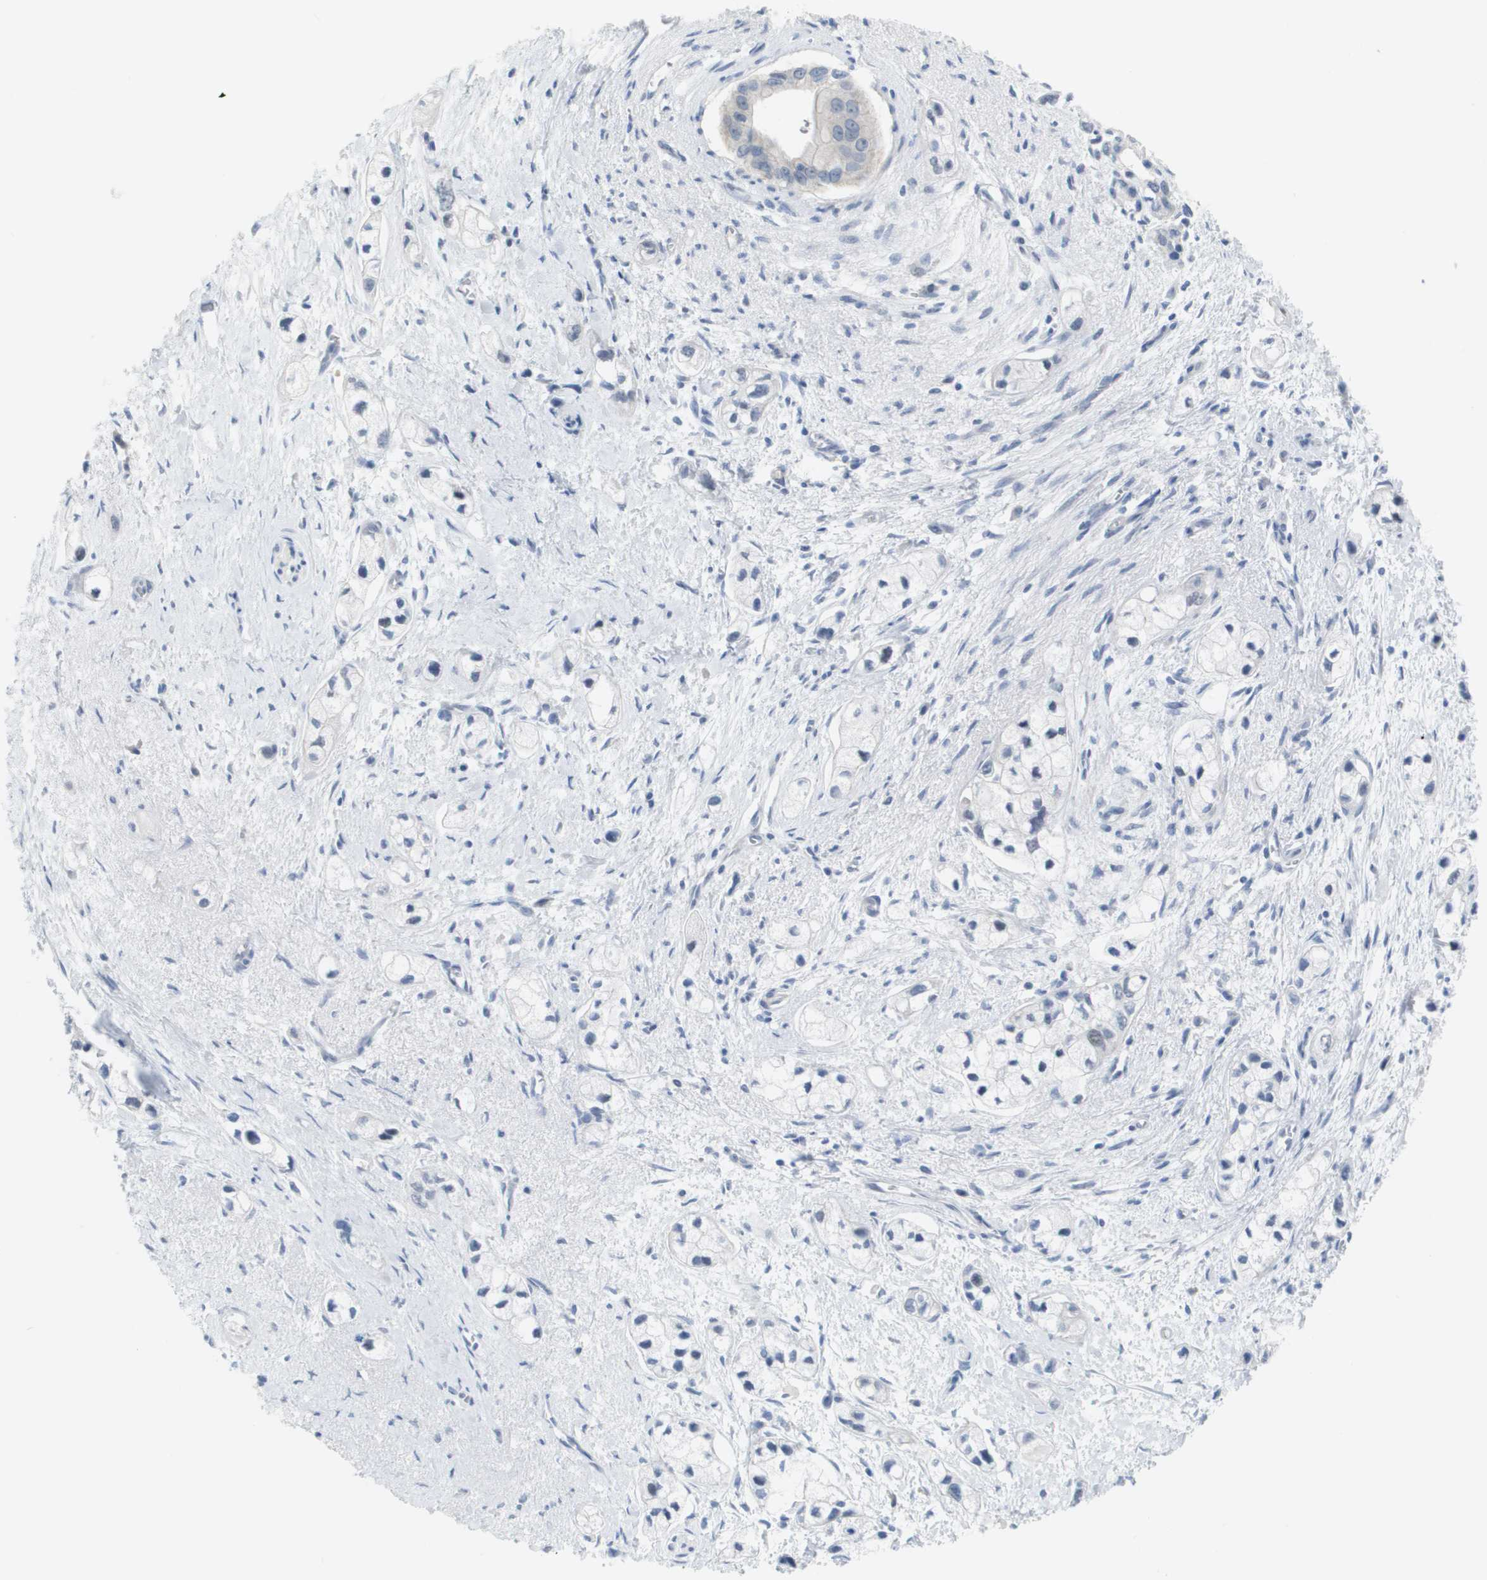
{"staining": {"intensity": "negative", "quantity": "none", "location": "none"}, "tissue": "pancreatic cancer", "cell_type": "Tumor cells", "image_type": "cancer", "snomed": [{"axis": "morphology", "description": "Adenocarcinoma, NOS"}, {"axis": "topography", "description": "Pancreas"}], "caption": "This is an IHC image of human adenocarcinoma (pancreatic). There is no staining in tumor cells.", "gene": "PDE4A", "patient": {"sex": "male", "age": 74}}